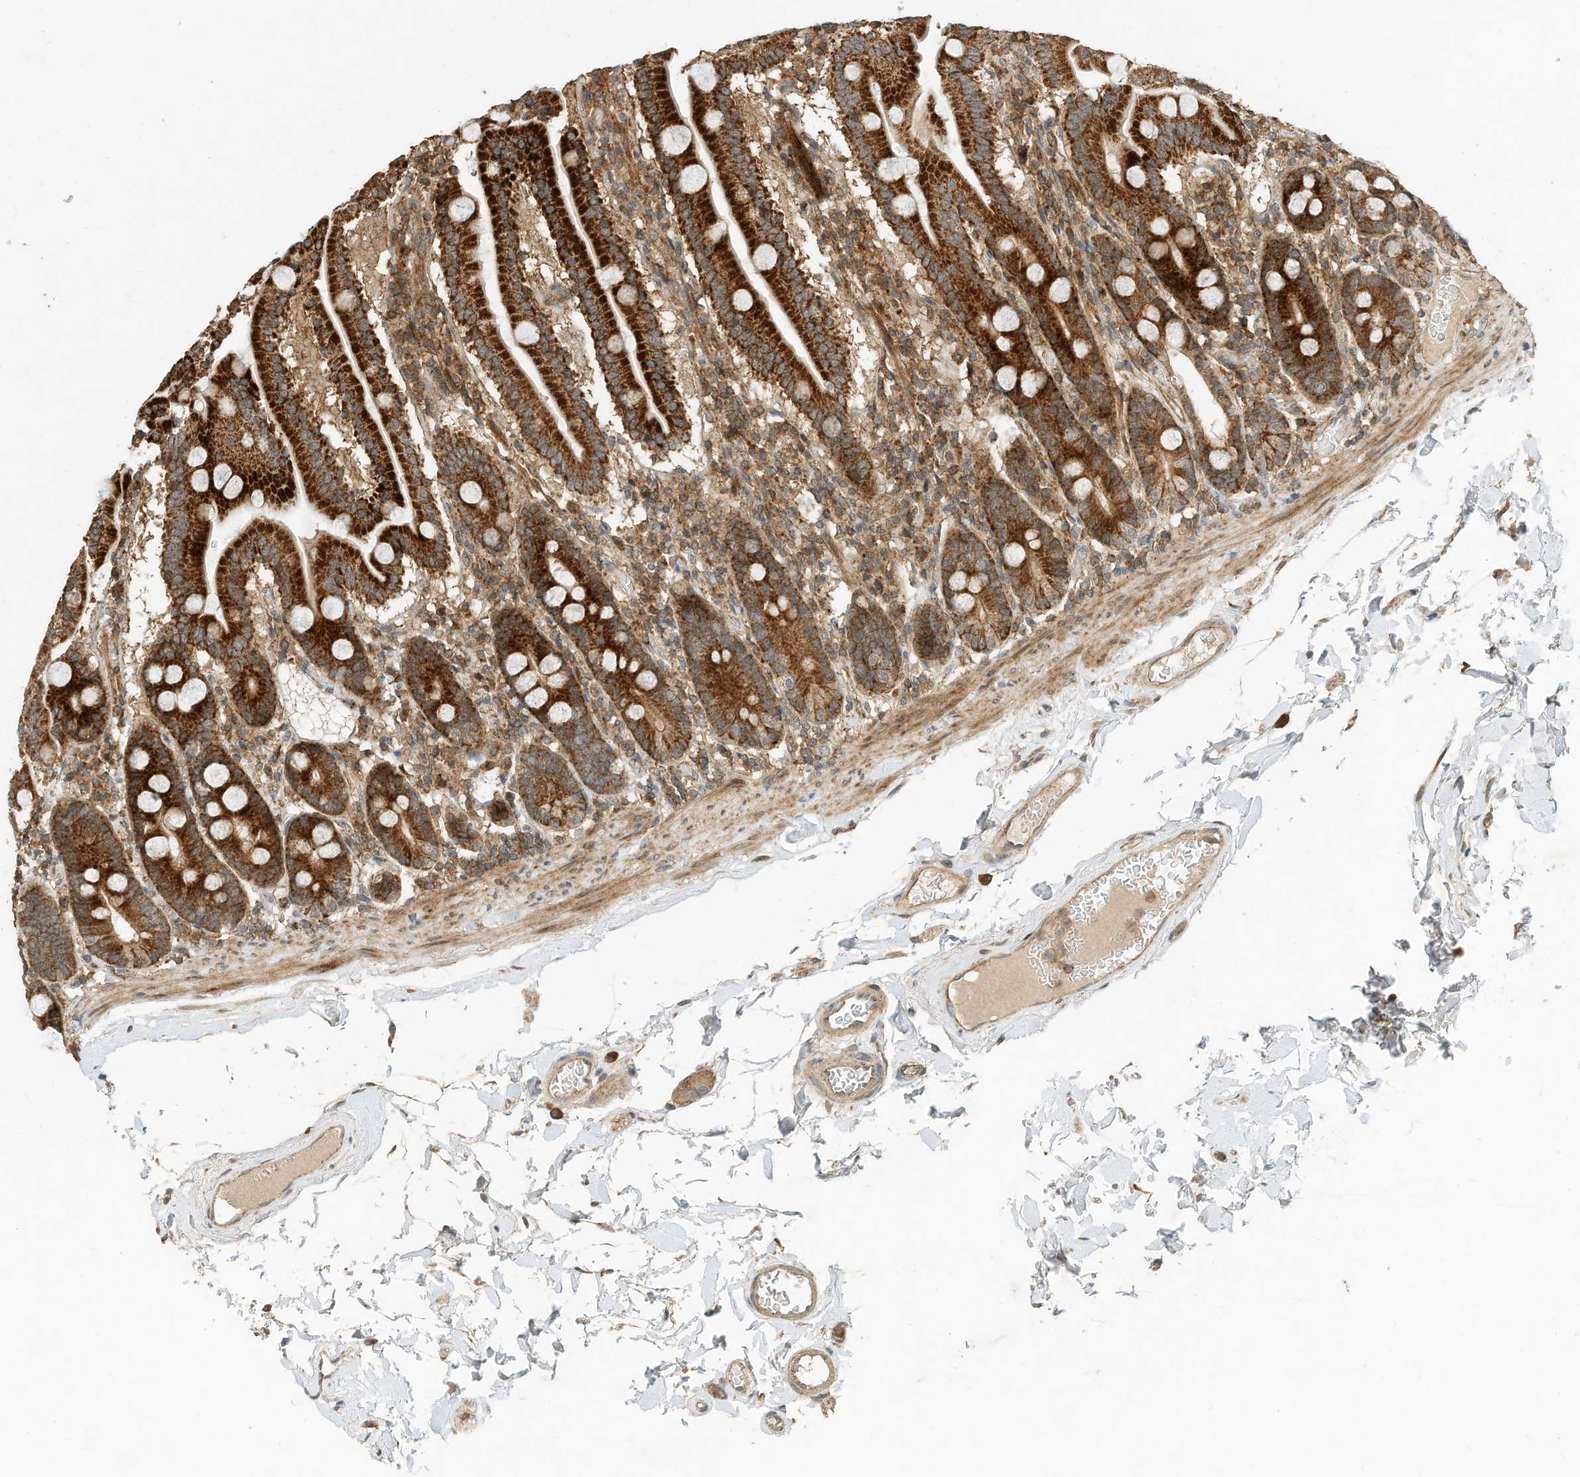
{"staining": {"intensity": "strong", "quantity": ">75%", "location": "cytoplasmic/membranous"}, "tissue": "duodenum", "cell_type": "Glandular cells", "image_type": "normal", "snomed": [{"axis": "morphology", "description": "Normal tissue, NOS"}, {"axis": "topography", "description": "Duodenum"}], "caption": "This photomicrograph shows immunohistochemistry (IHC) staining of normal duodenum, with high strong cytoplasmic/membranous positivity in about >75% of glandular cells.", "gene": "CPAMD8", "patient": {"sex": "male", "age": 55}}